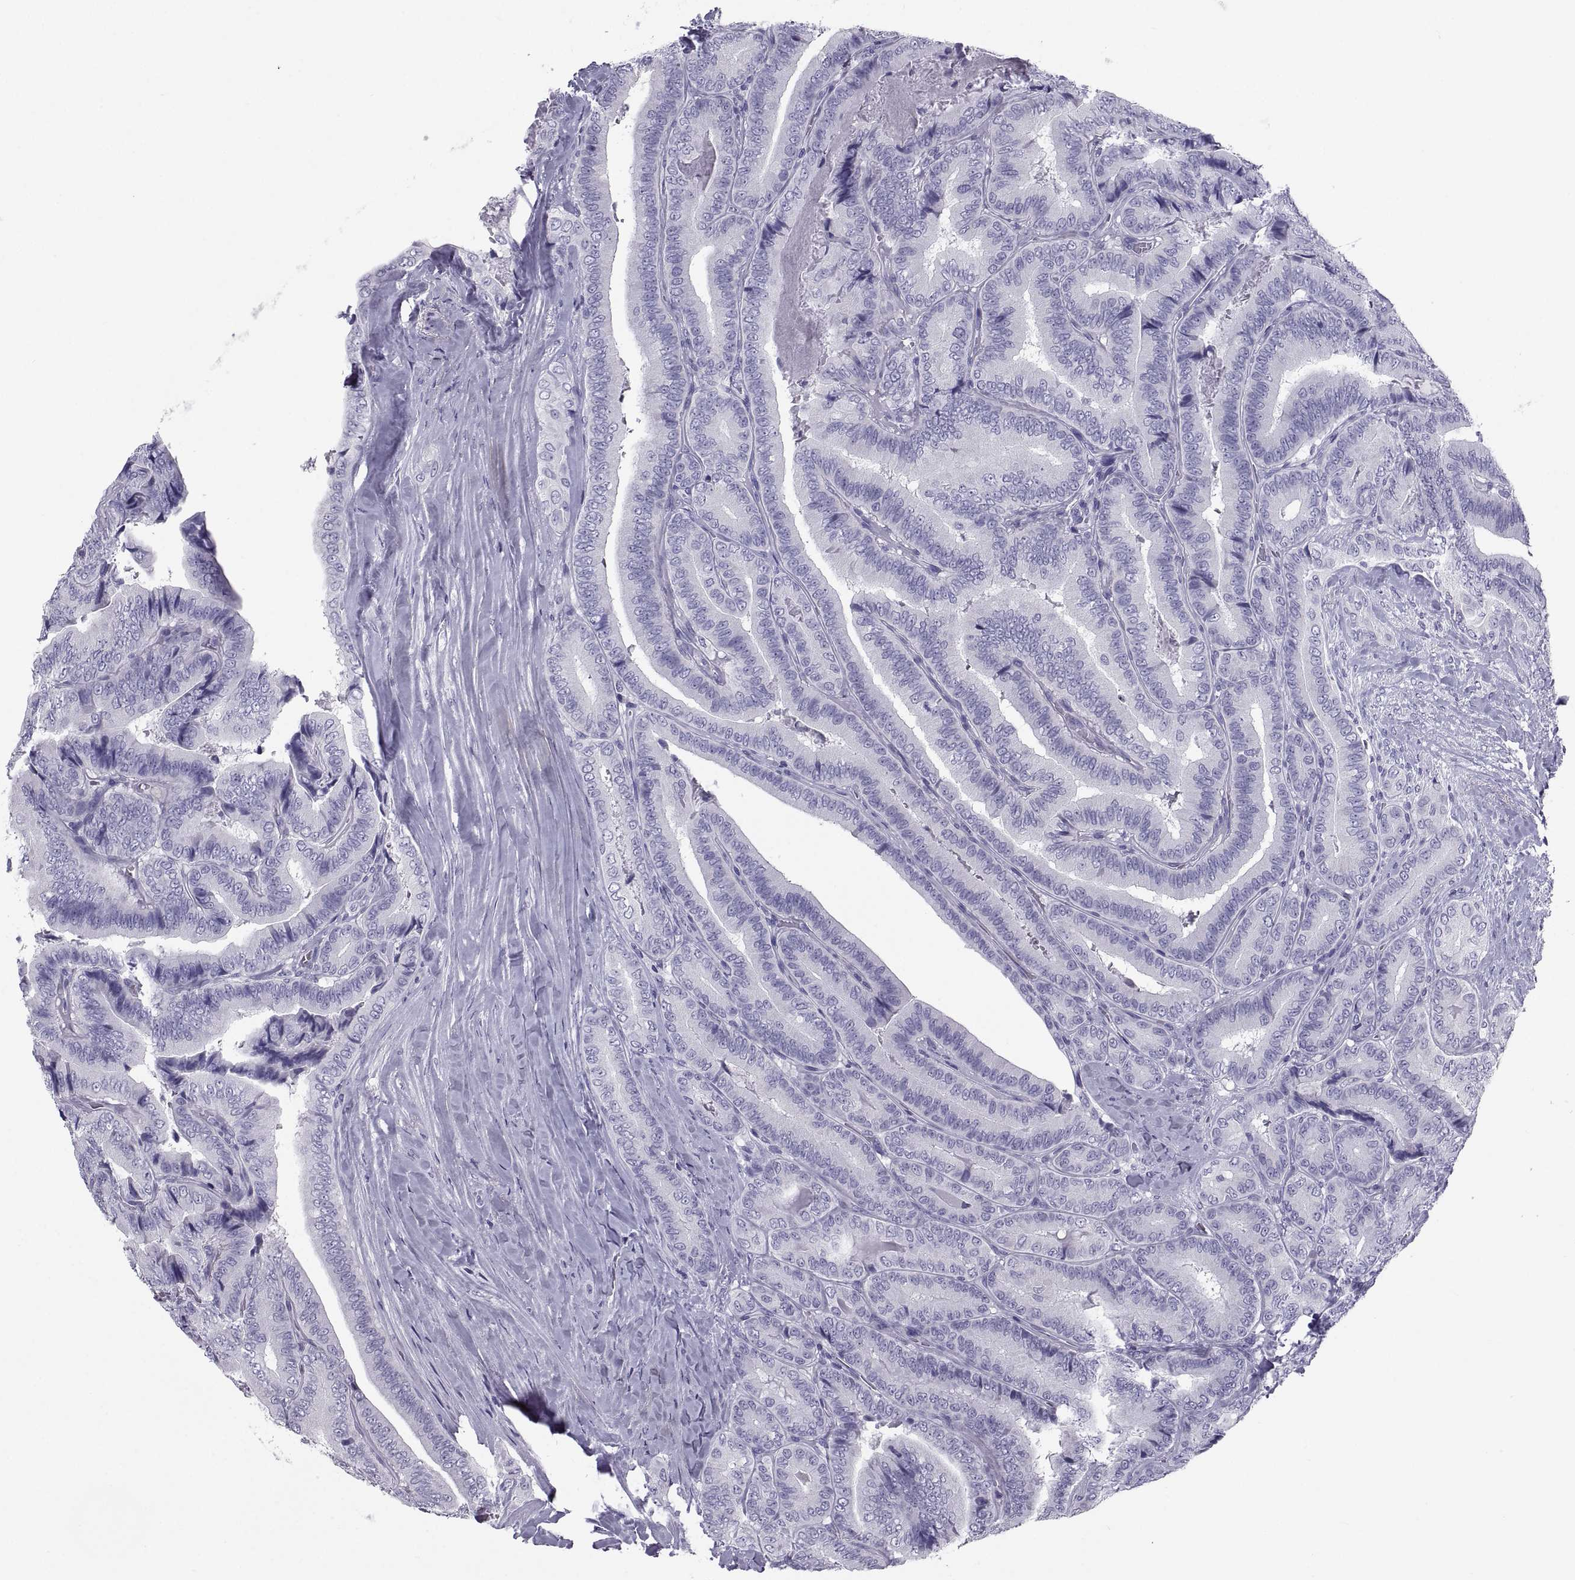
{"staining": {"intensity": "negative", "quantity": "none", "location": "none"}, "tissue": "thyroid cancer", "cell_type": "Tumor cells", "image_type": "cancer", "snomed": [{"axis": "morphology", "description": "Papillary adenocarcinoma, NOS"}, {"axis": "topography", "description": "Thyroid gland"}], "caption": "The histopathology image displays no significant expression in tumor cells of thyroid cancer (papillary adenocarcinoma).", "gene": "PCSK1N", "patient": {"sex": "male", "age": 61}}